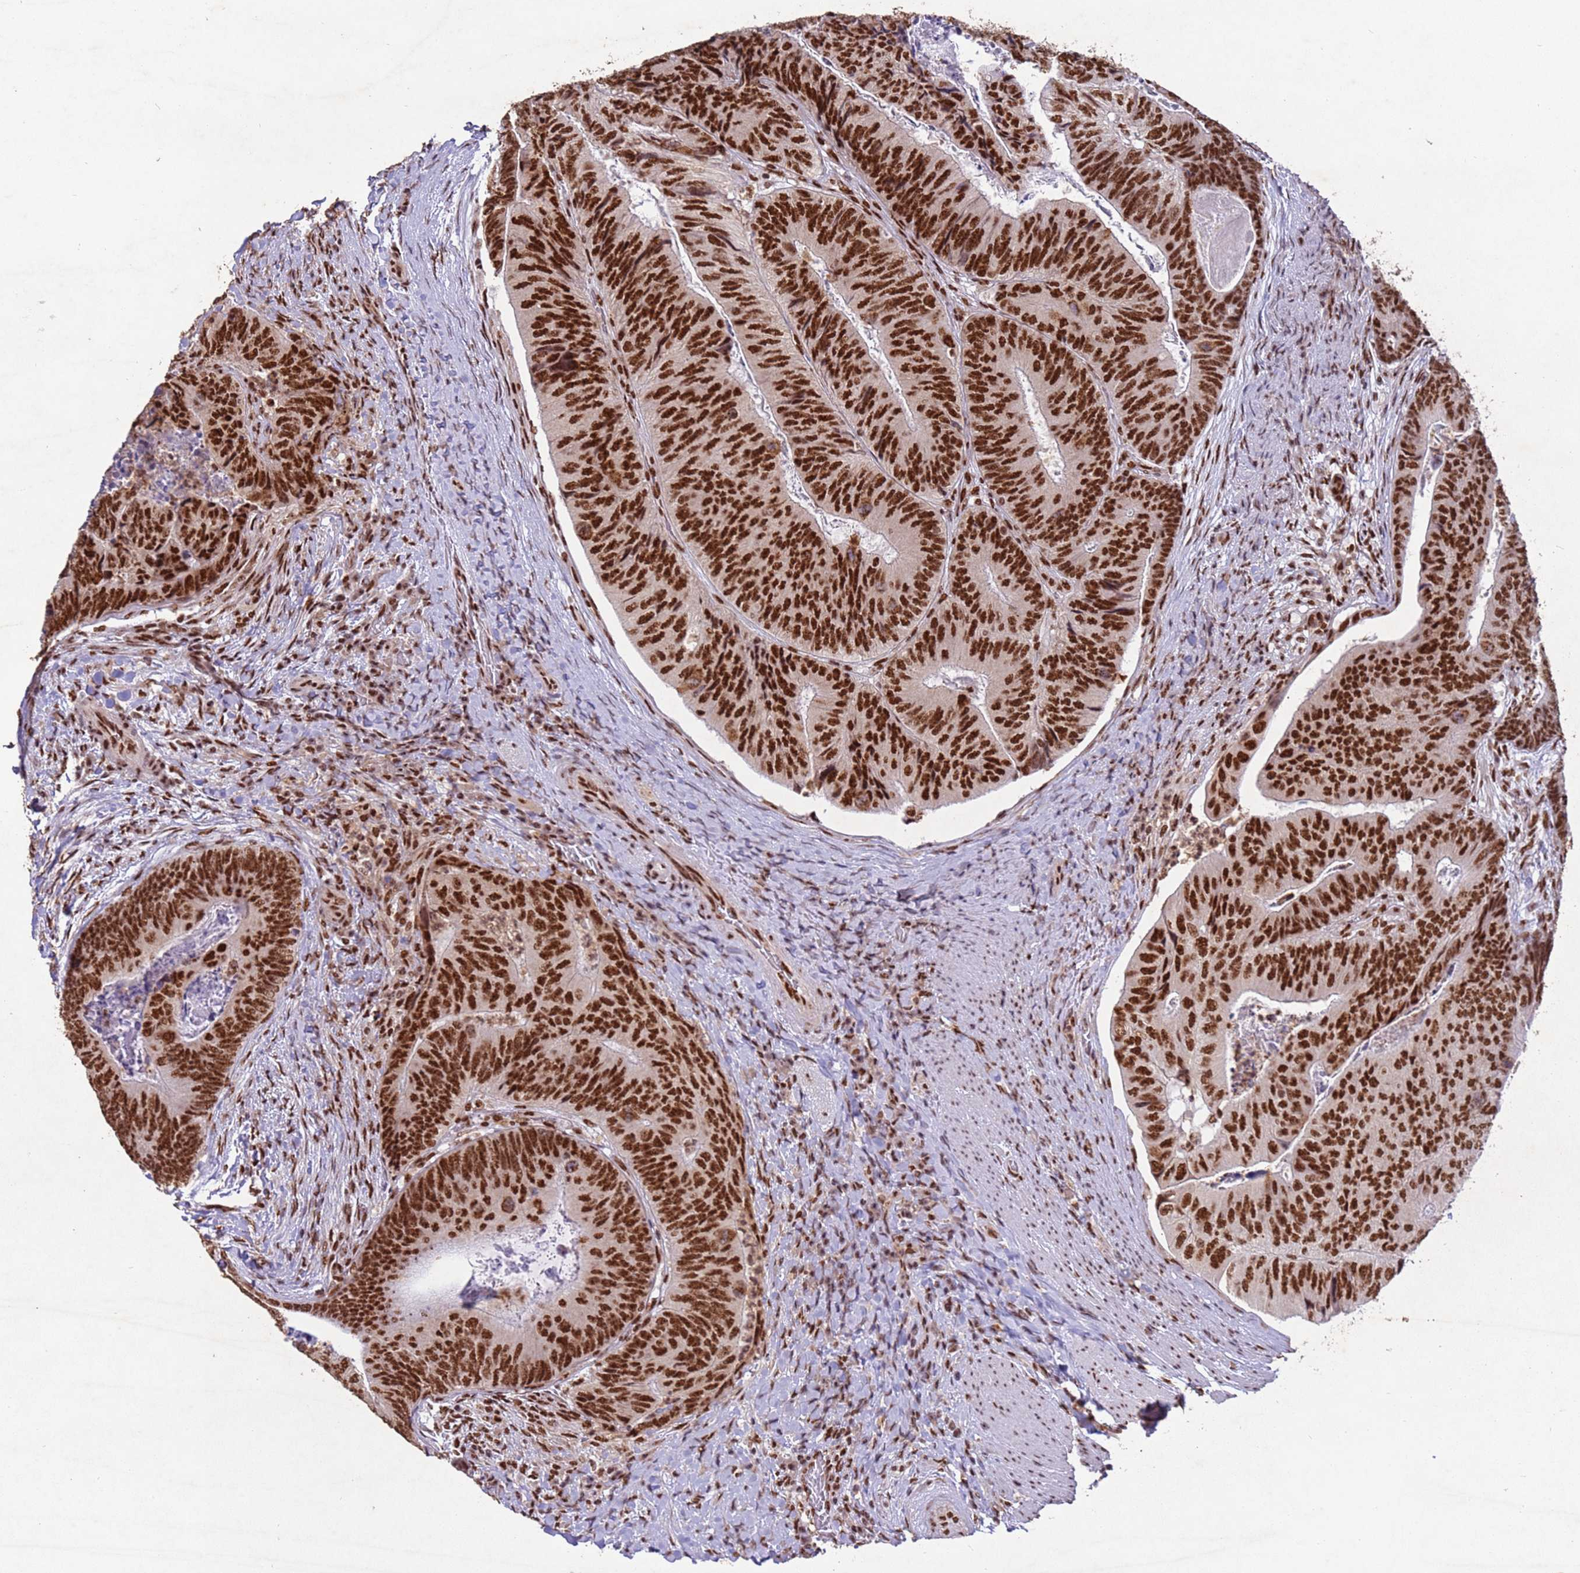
{"staining": {"intensity": "strong", "quantity": ">75%", "location": "nuclear"}, "tissue": "colorectal cancer", "cell_type": "Tumor cells", "image_type": "cancer", "snomed": [{"axis": "morphology", "description": "Adenocarcinoma, NOS"}, {"axis": "topography", "description": "Colon"}], "caption": "Tumor cells reveal high levels of strong nuclear expression in about >75% of cells in colorectal cancer (adenocarcinoma).", "gene": "ESF1", "patient": {"sex": "female", "age": 67}}